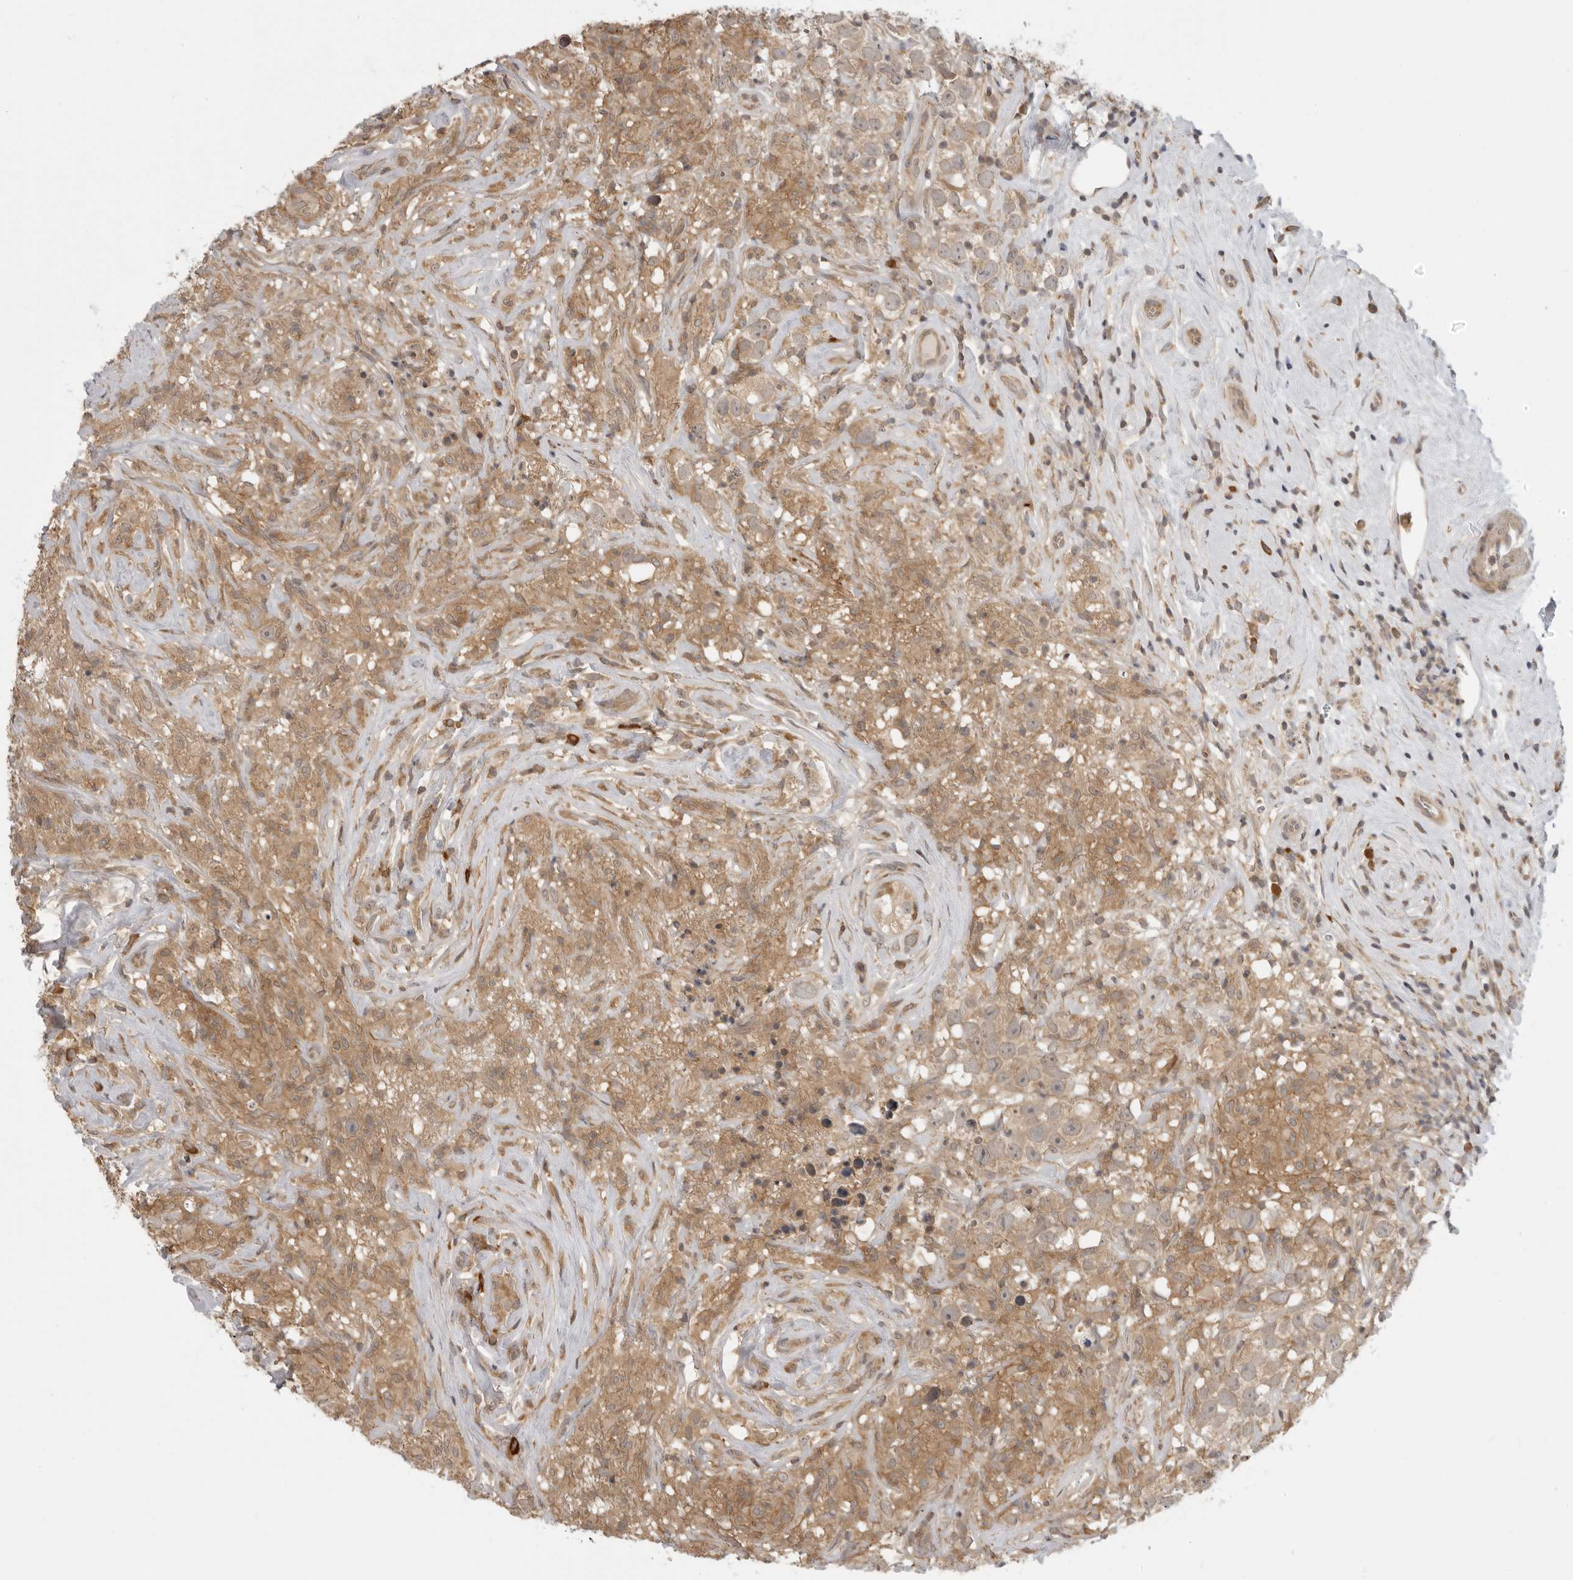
{"staining": {"intensity": "weak", "quantity": ">75%", "location": "cytoplasmic/membranous"}, "tissue": "testis cancer", "cell_type": "Tumor cells", "image_type": "cancer", "snomed": [{"axis": "morphology", "description": "Seminoma, NOS"}, {"axis": "topography", "description": "Testis"}], "caption": "Protein expression analysis of human testis cancer (seminoma) reveals weak cytoplasmic/membranous expression in approximately >75% of tumor cells.", "gene": "PRRC2A", "patient": {"sex": "male", "age": 49}}